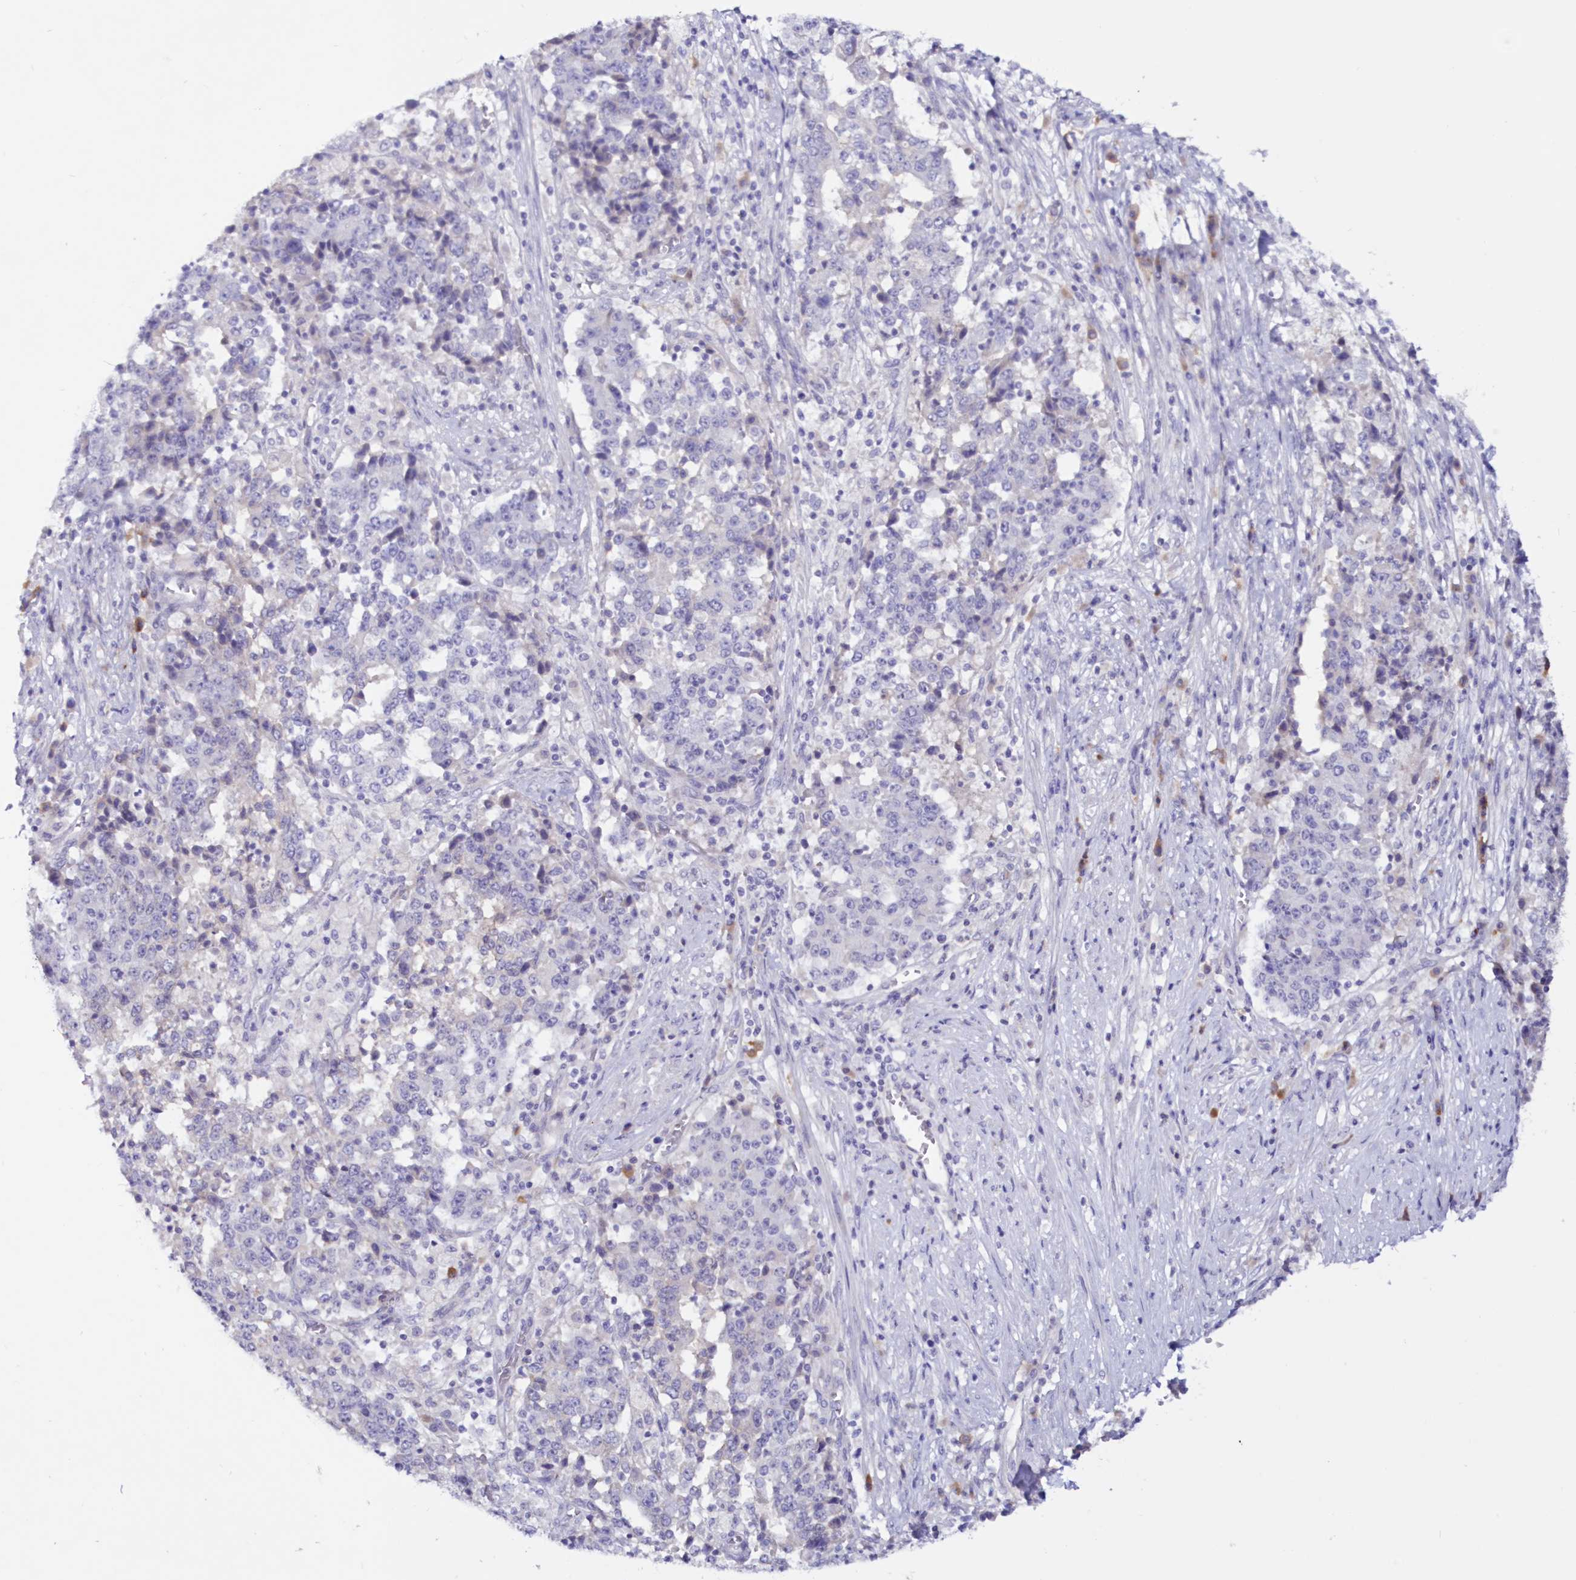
{"staining": {"intensity": "negative", "quantity": "none", "location": "none"}, "tissue": "stomach cancer", "cell_type": "Tumor cells", "image_type": "cancer", "snomed": [{"axis": "morphology", "description": "Adenocarcinoma, NOS"}, {"axis": "topography", "description": "Stomach"}], "caption": "Photomicrograph shows no protein expression in tumor cells of stomach cancer (adenocarcinoma) tissue.", "gene": "SNED1", "patient": {"sex": "male", "age": 59}}